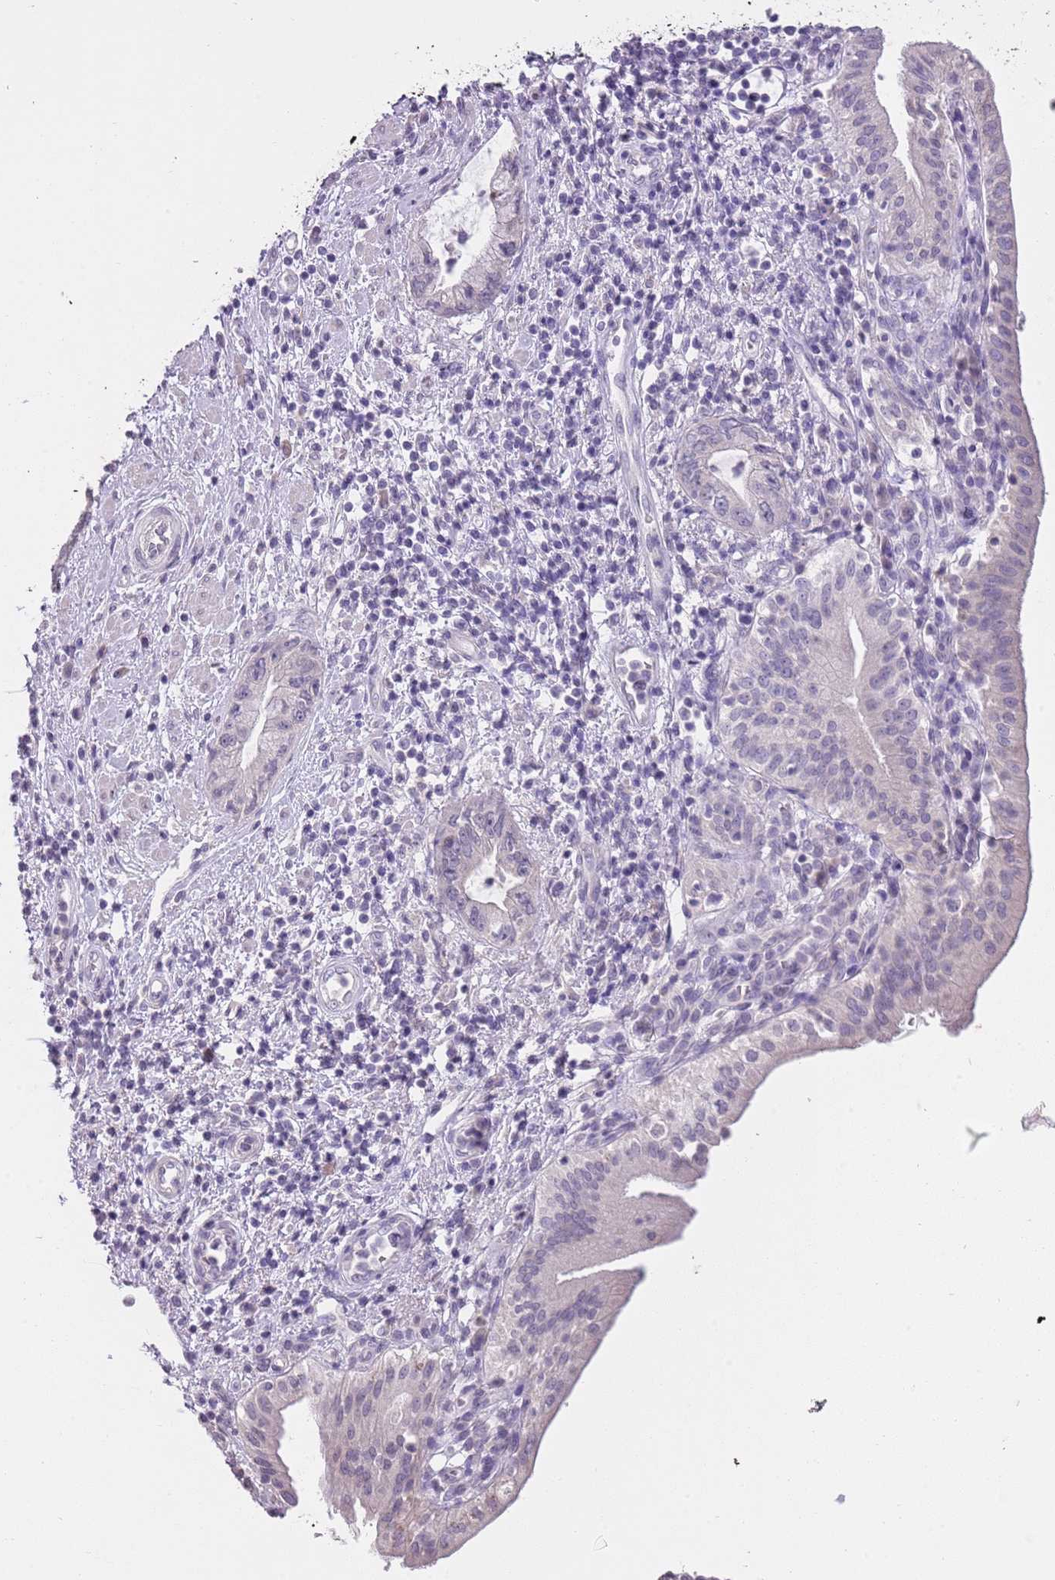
{"staining": {"intensity": "negative", "quantity": "none", "location": "none"}, "tissue": "pancreatic cancer", "cell_type": "Tumor cells", "image_type": "cancer", "snomed": [{"axis": "morphology", "description": "Adenocarcinoma, NOS"}, {"axis": "topography", "description": "Pancreas"}], "caption": "This is an immunohistochemistry photomicrograph of human pancreatic adenocarcinoma. There is no positivity in tumor cells.", "gene": "SLC35E3", "patient": {"sex": "female", "age": 73}}